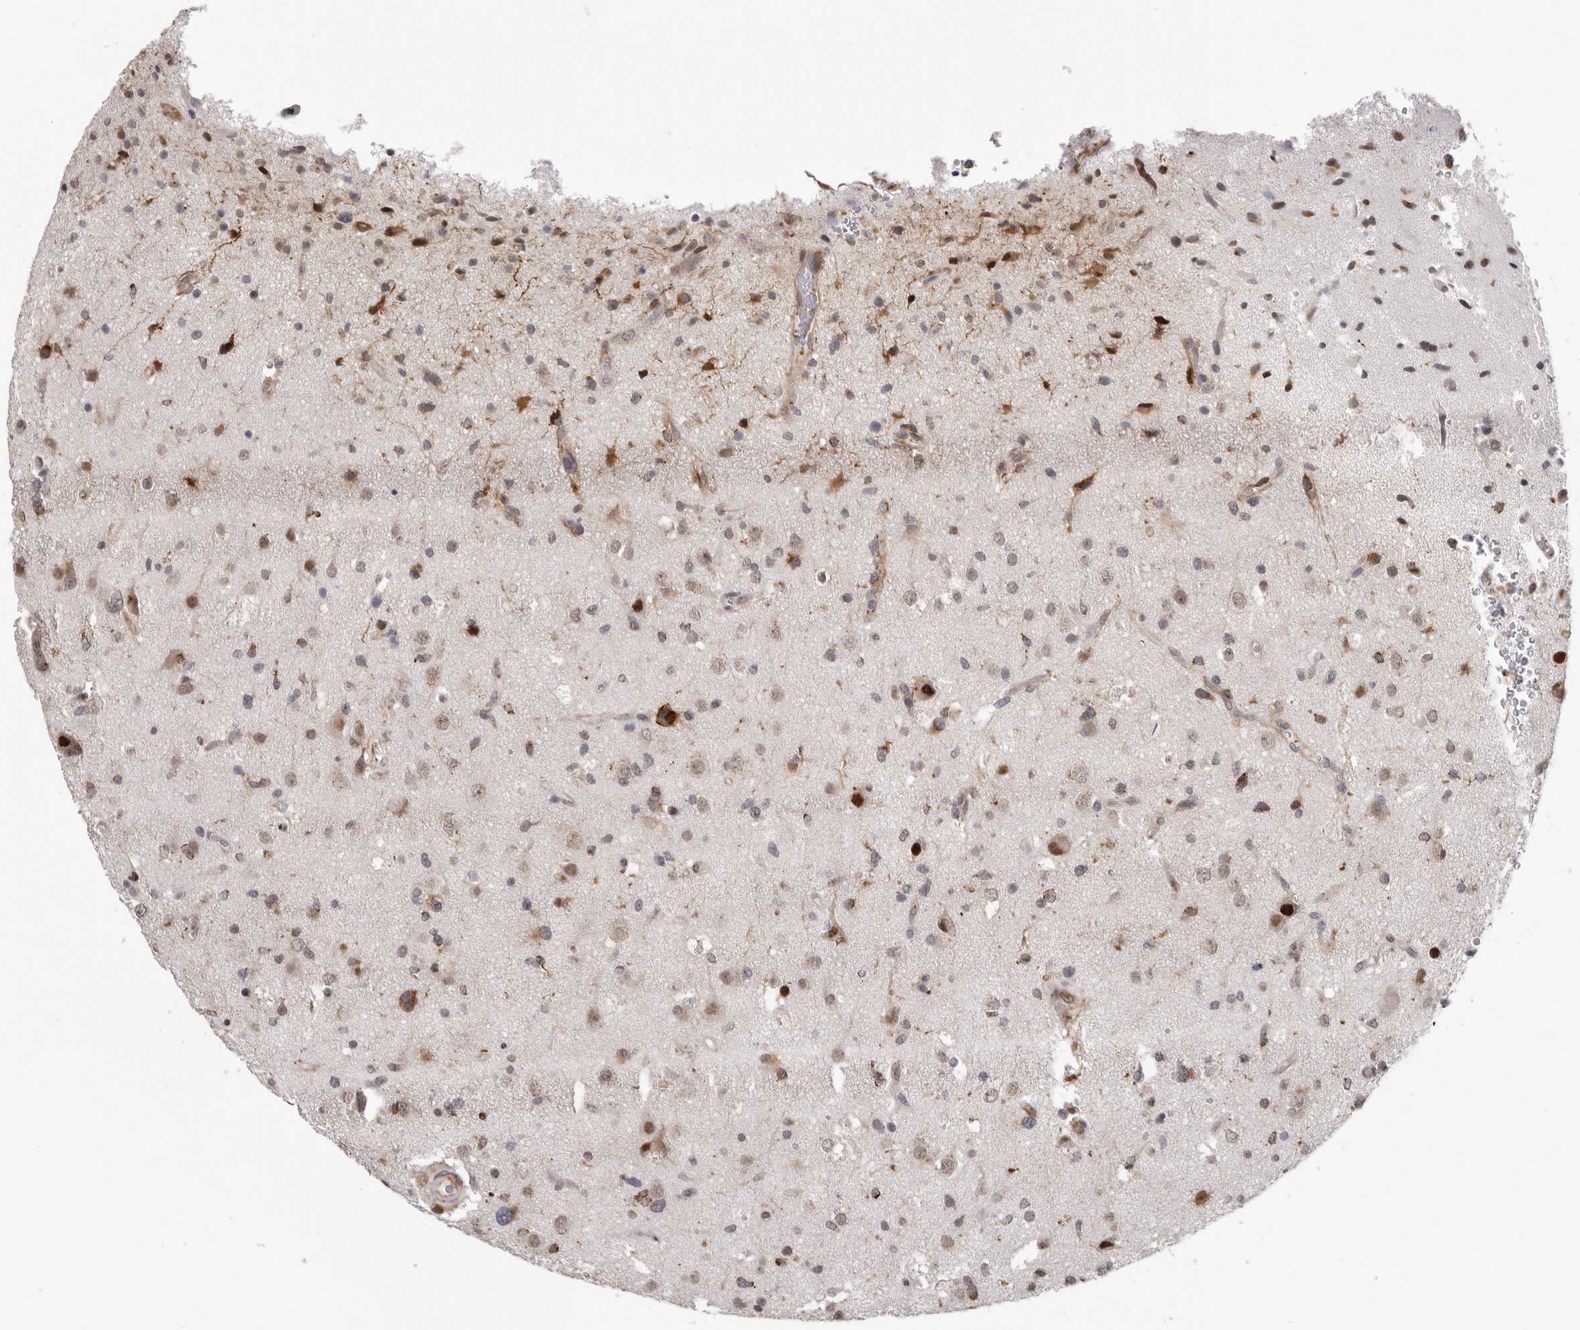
{"staining": {"intensity": "moderate", "quantity": "<25%", "location": "cytoplasmic/membranous,nuclear"}, "tissue": "glioma", "cell_type": "Tumor cells", "image_type": "cancer", "snomed": [{"axis": "morphology", "description": "Glioma, malignant, High grade"}, {"axis": "topography", "description": "Brain"}], "caption": "Brown immunohistochemical staining in glioma demonstrates moderate cytoplasmic/membranous and nuclear expression in about <25% of tumor cells.", "gene": "RALGPS2", "patient": {"sex": "male", "age": 33}}